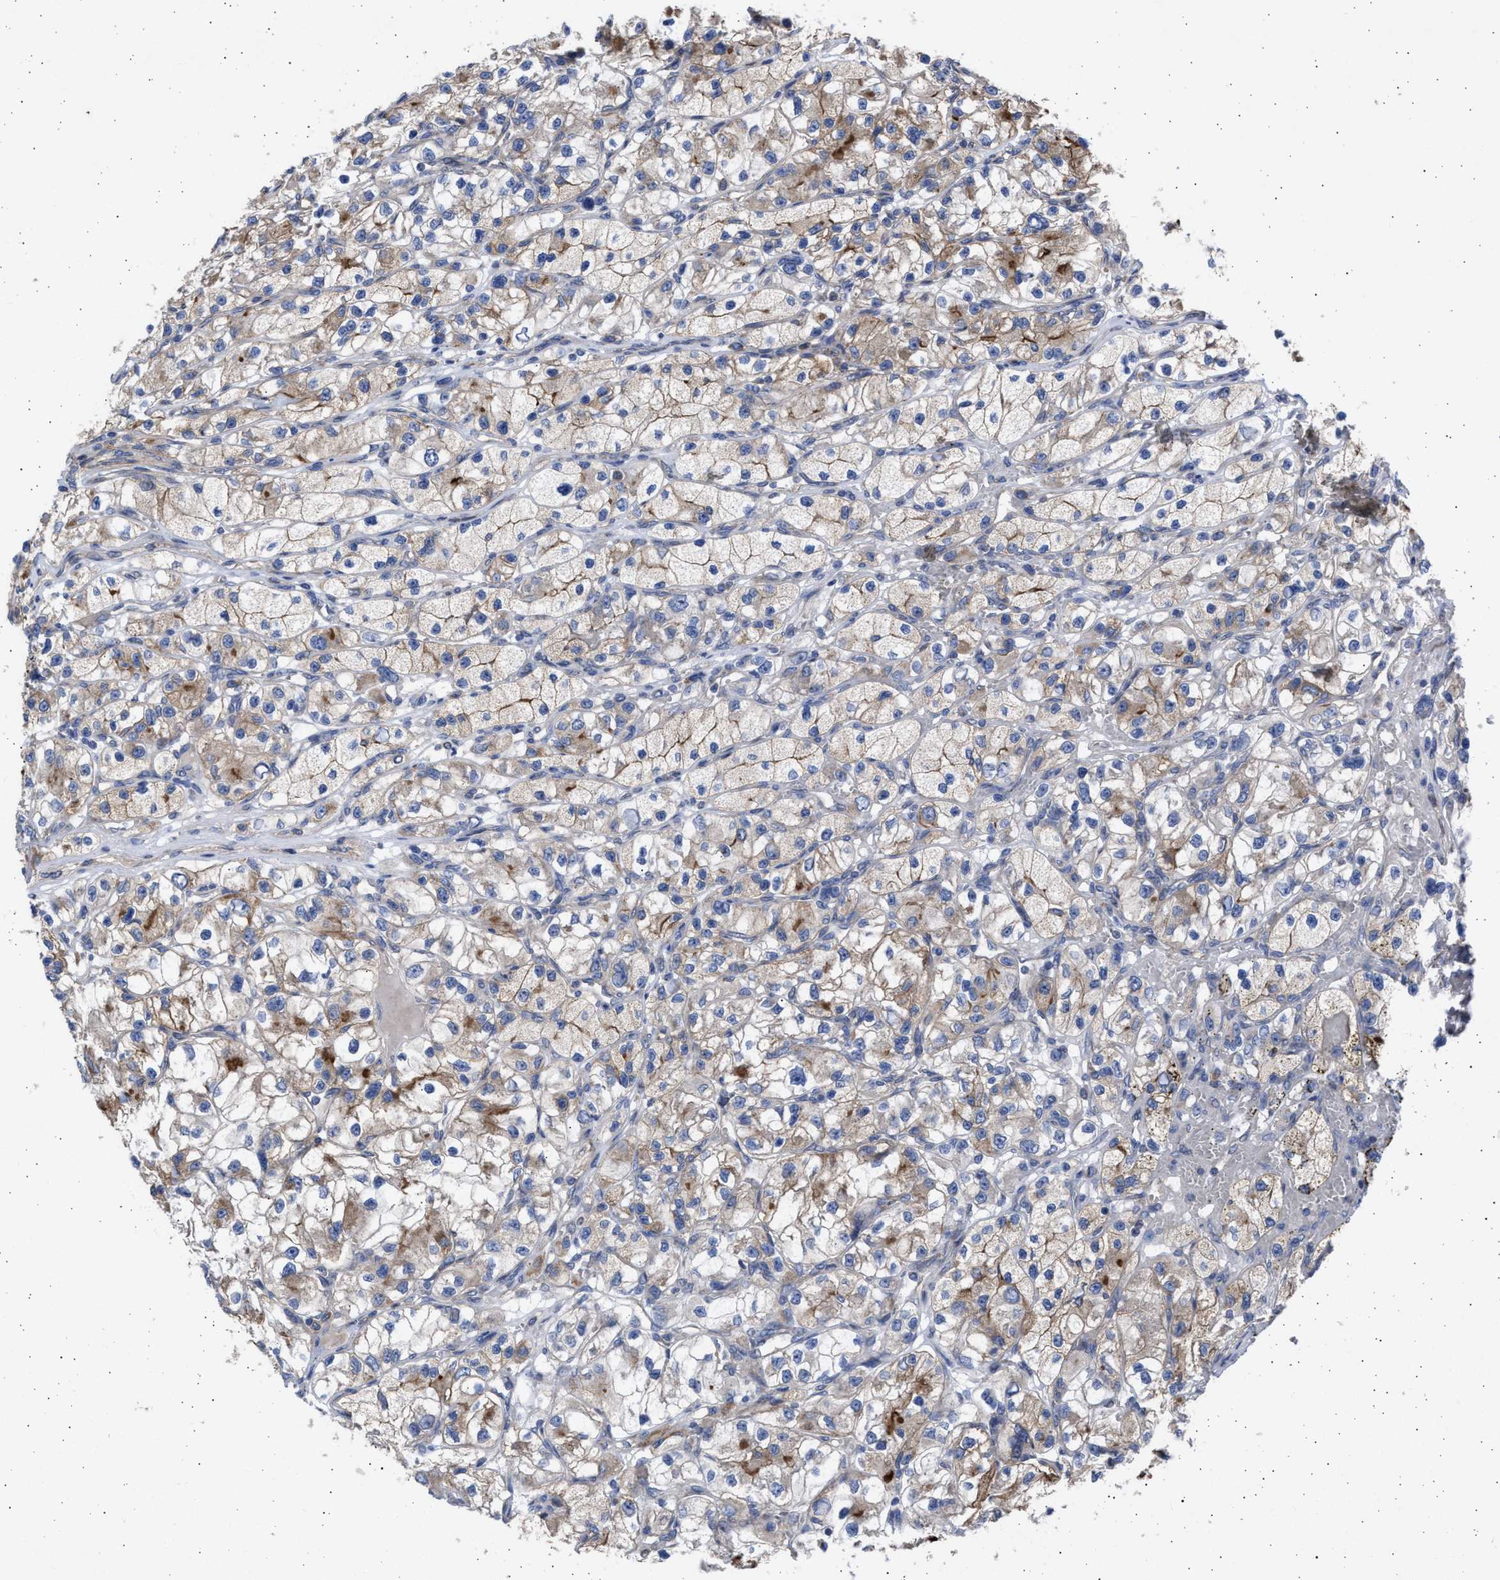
{"staining": {"intensity": "moderate", "quantity": "25%-75%", "location": "cytoplasmic/membranous"}, "tissue": "renal cancer", "cell_type": "Tumor cells", "image_type": "cancer", "snomed": [{"axis": "morphology", "description": "Adenocarcinoma, NOS"}, {"axis": "topography", "description": "Kidney"}], "caption": "Renal cancer tissue shows moderate cytoplasmic/membranous expression in about 25%-75% of tumor cells, visualized by immunohistochemistry.", "gene": "TTC19", "patient": {"sex": "female", "age": 57}}